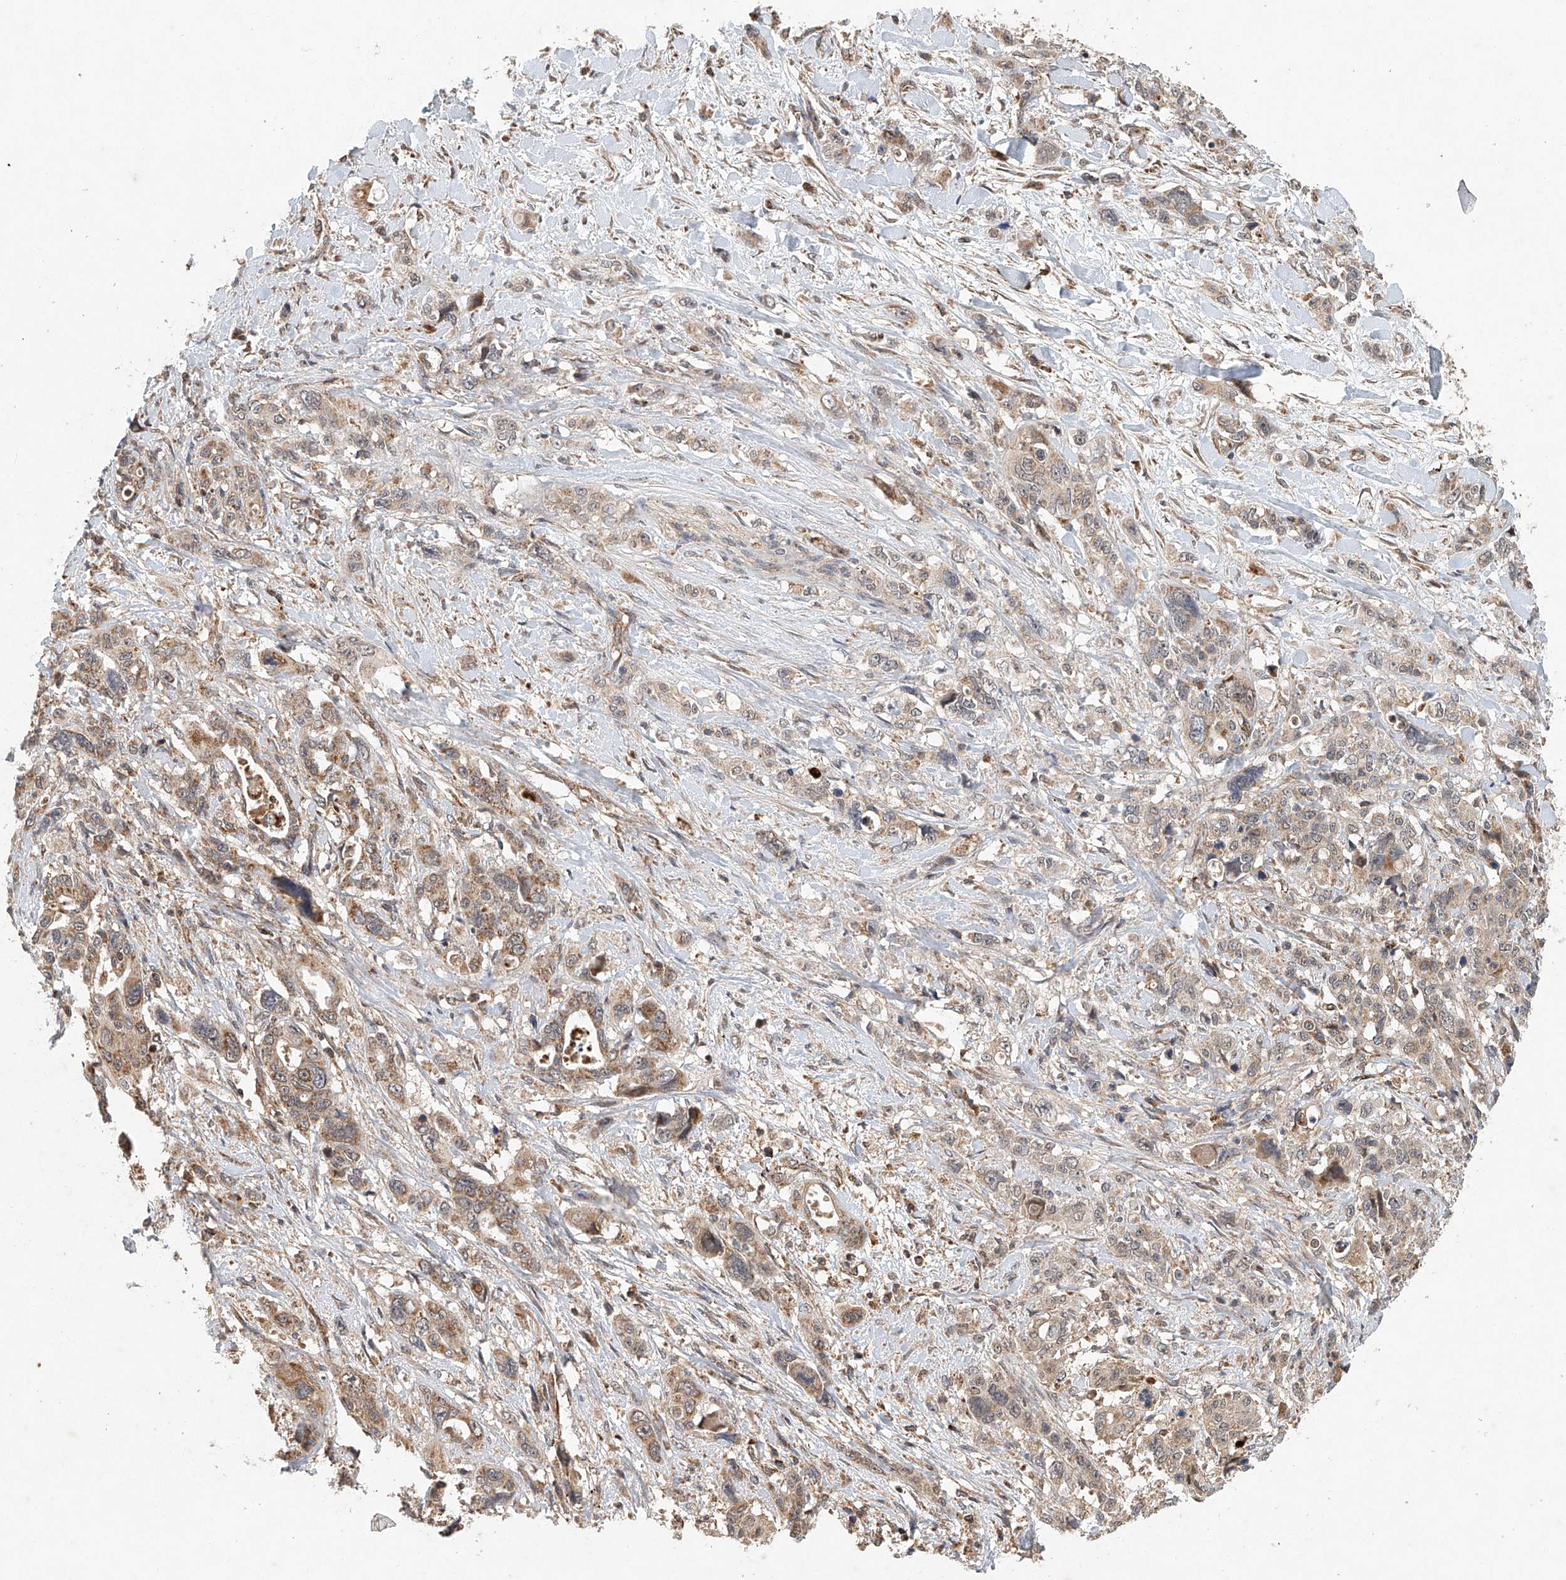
{"staining": {"intensity": "strong", "quantity": ">75%", "location": "cytoplasmic/membranous"}, "tissue": "pancreatic cancer", "cell_type": "Tumor cells", "image_type": "cancer", "snomed": [{"axis": "morphology", "description": "Adenocarcinoma, NOS"}, {"axis": "topography", "description": "Pancreas"}], "caption": "The image reveals a brown stain indicating the presence of a protein in the cytoplasmic/membranous of tumor cells in pancreatic cancer (adenocarcinoma).", "gene": "DCAF11", "patient": {"sex": "male", "age": 46}}